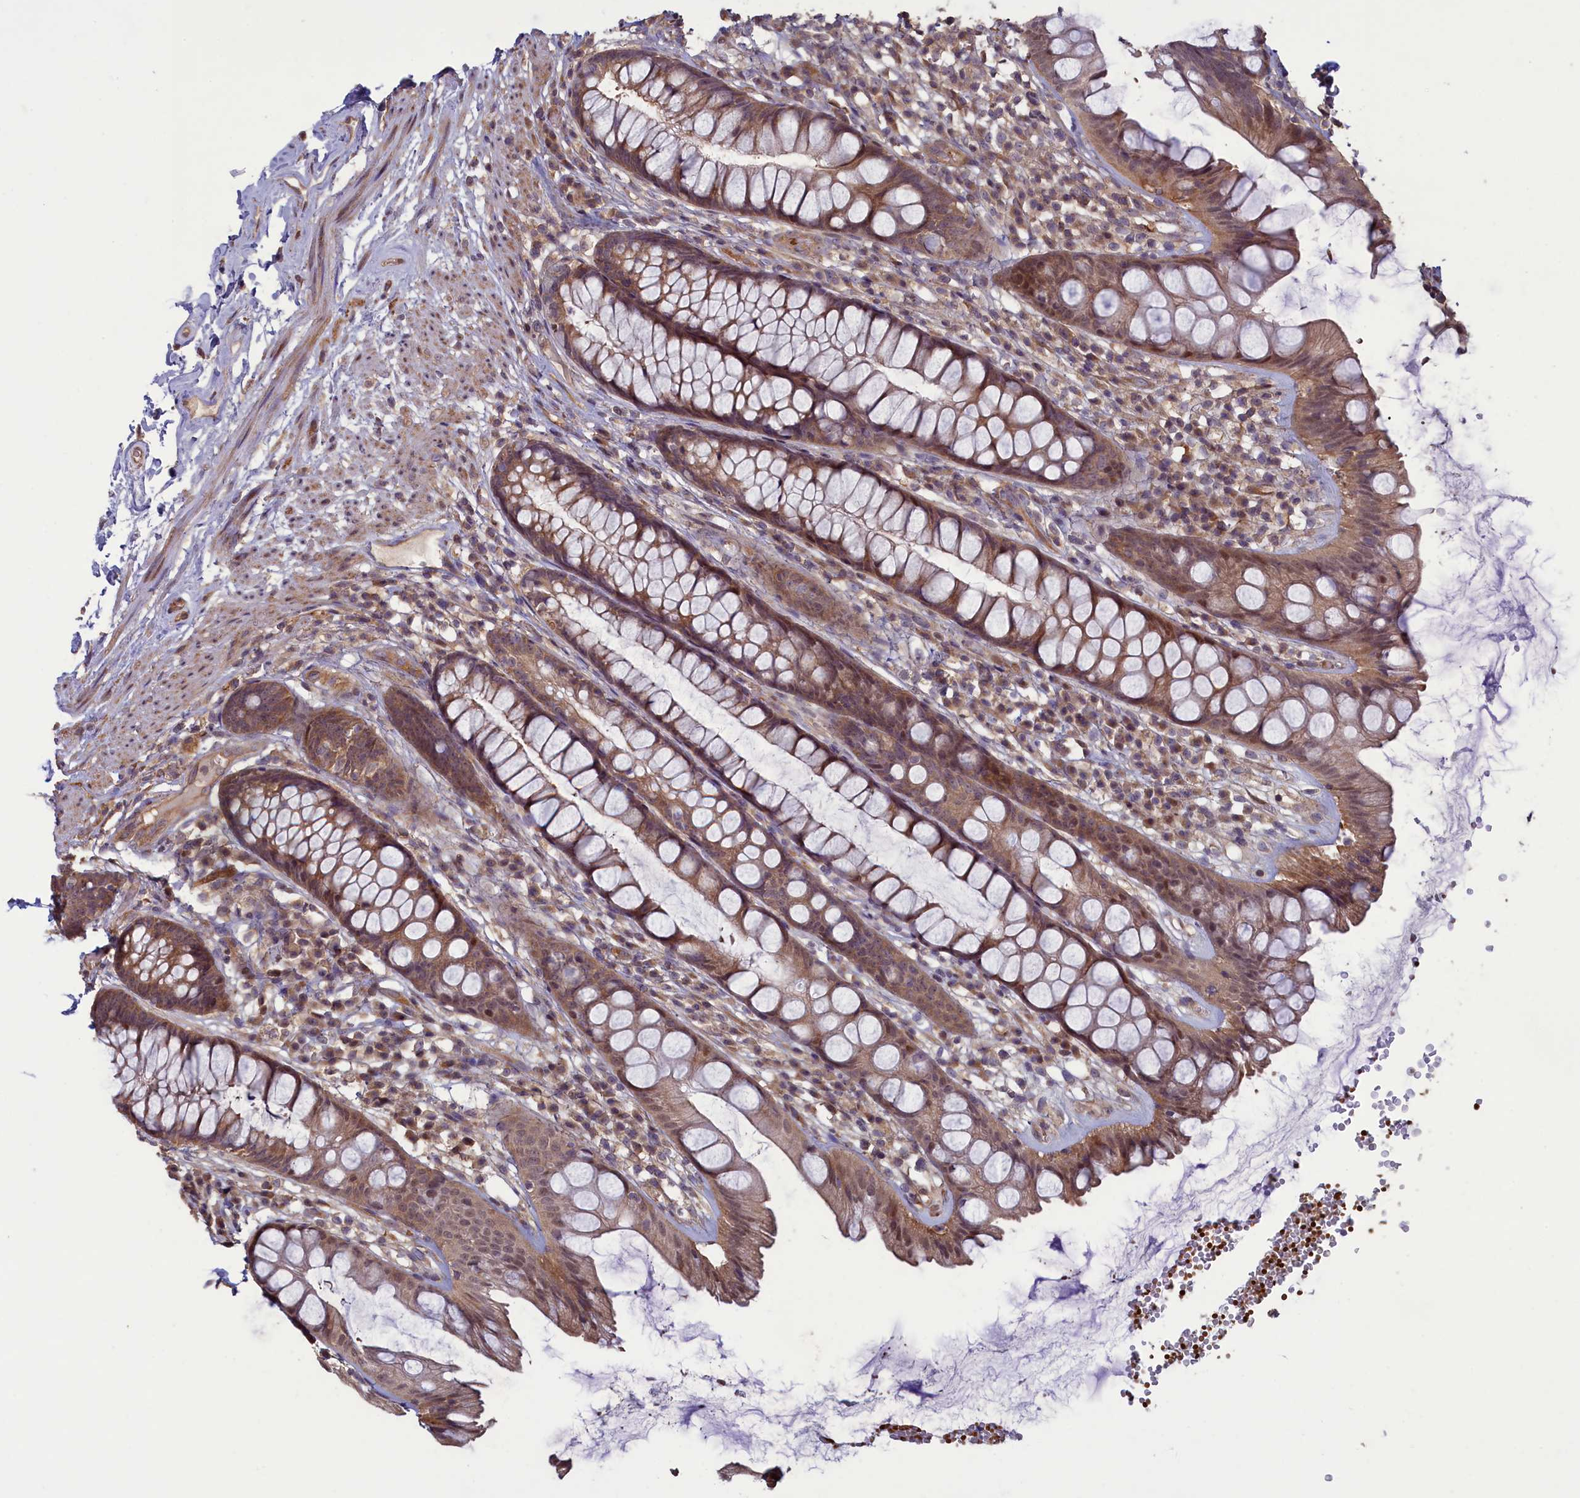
{"staining": {"intensity": "moderate", "quantity": ">75%", "location": "cytoplasmic/membranous,nuclear"}, "tissue": "rectum", "cell_type": "Glandular cells", "image_type": "normal", "snomed": [{"axis": "morphology", "description": "Normal tissue, NOS"}, {"axis": "topography", "description": "Rectum"}], "caption": "IHC image of normal rectum: rectum stained using immunohistochemistry shows medium levels of moderate protein expression localized specifically in the cytoplasmic/membranous,nuclear of glandular cells, appearing as a cytoplasmic/membranous,nuclear brown color.", "gene": "CIAO2B", "patient": {"sex": "male", "age": 74}}